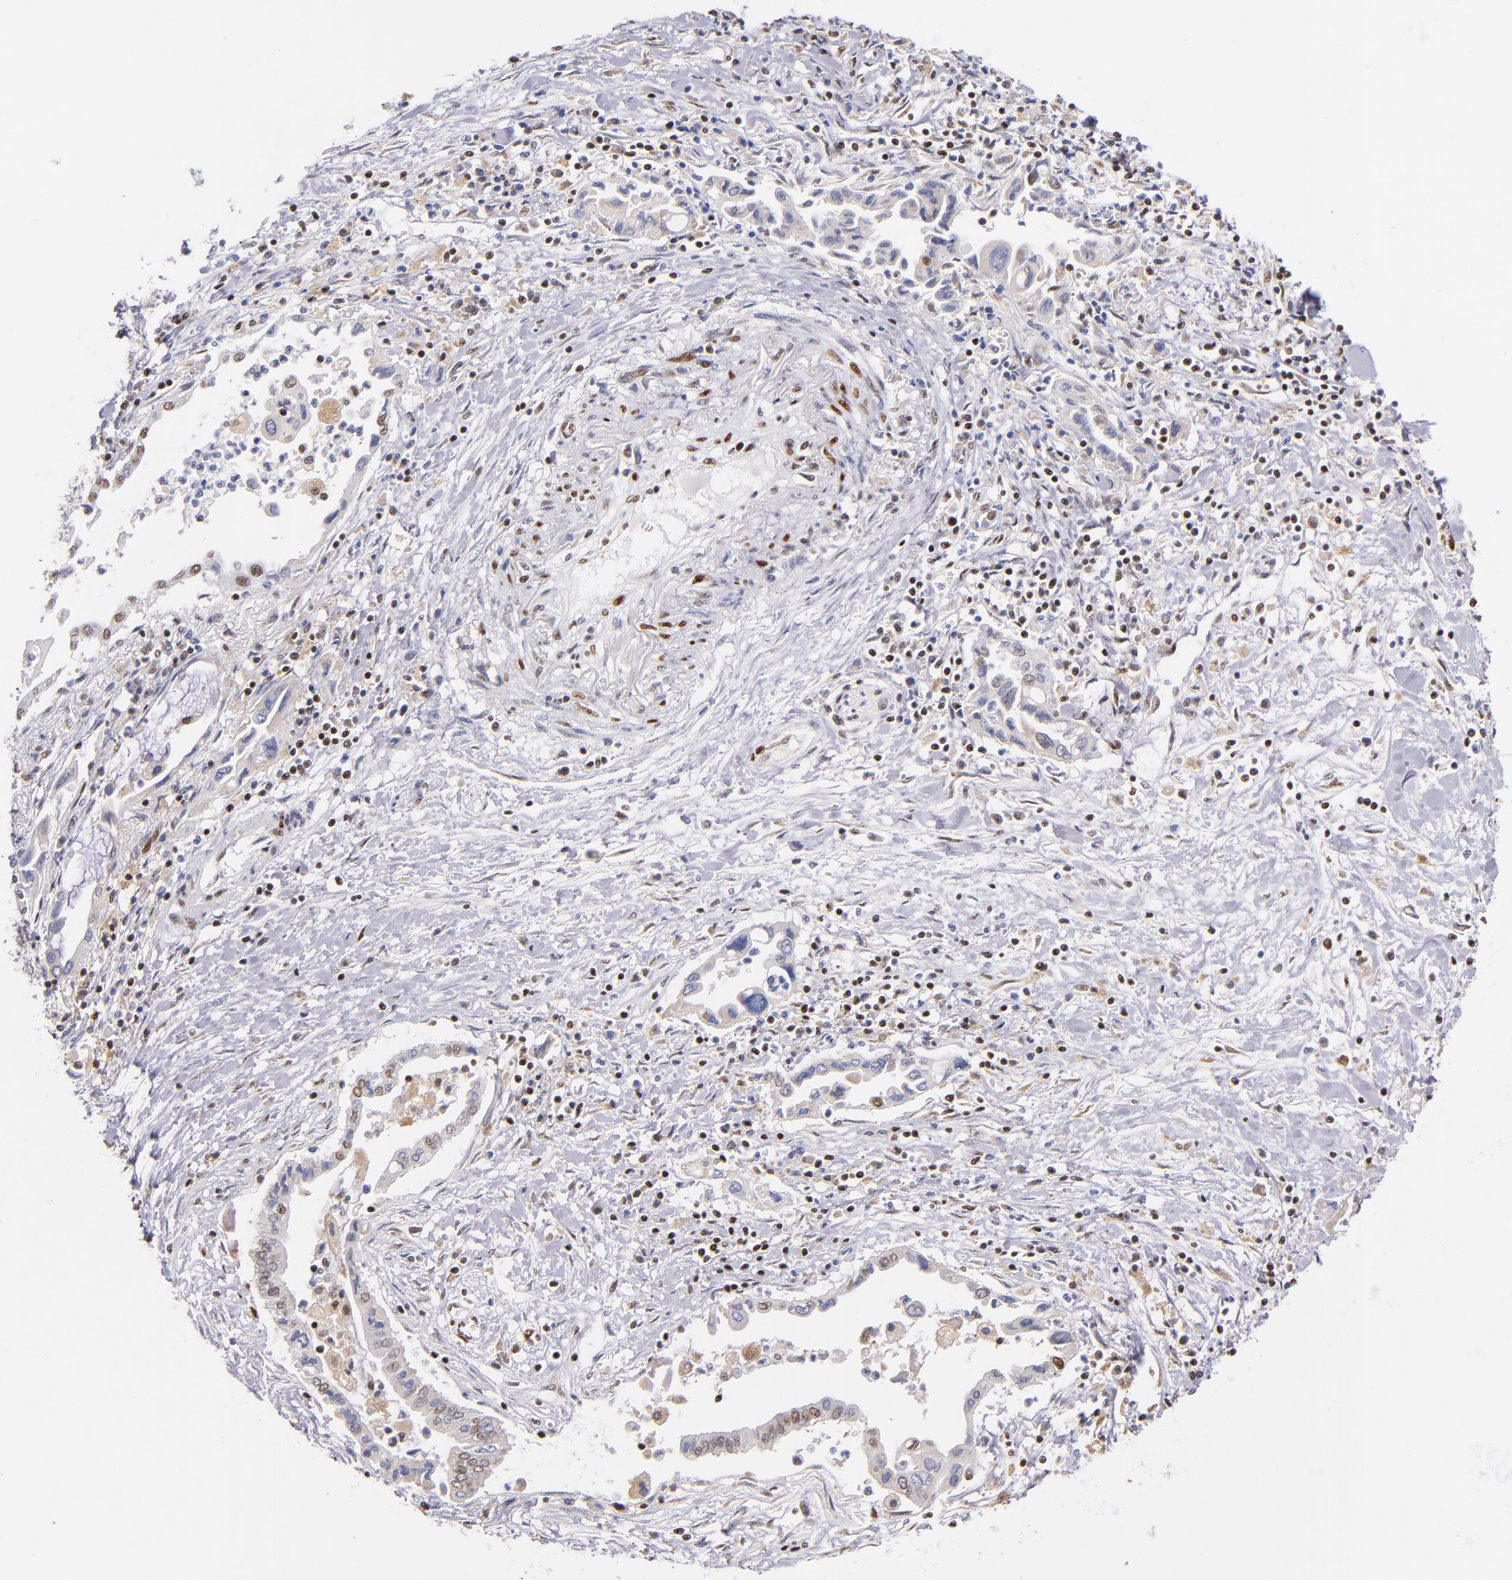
{"staining": {"intensity": "weak", "quantity": "<25%", "location": "cytoplasmic/membranous,nuclear"}, "tissue": "pancreatic cancer", "cell_type": "Tumor cells", "image_type": "cancer", "snomed": [{"axis": "morphology", "description": "Adenocarcinoma, NOS"}, {"axis": "topography", "description": "Pancreas"}], "caption": "Immunohistochemical staining of pancreatic cancer (adenocarcinoma) shows no significant positivity in tumor cells.", "gene": "SRF", "patient": {"sex": "female", "age": 57}}